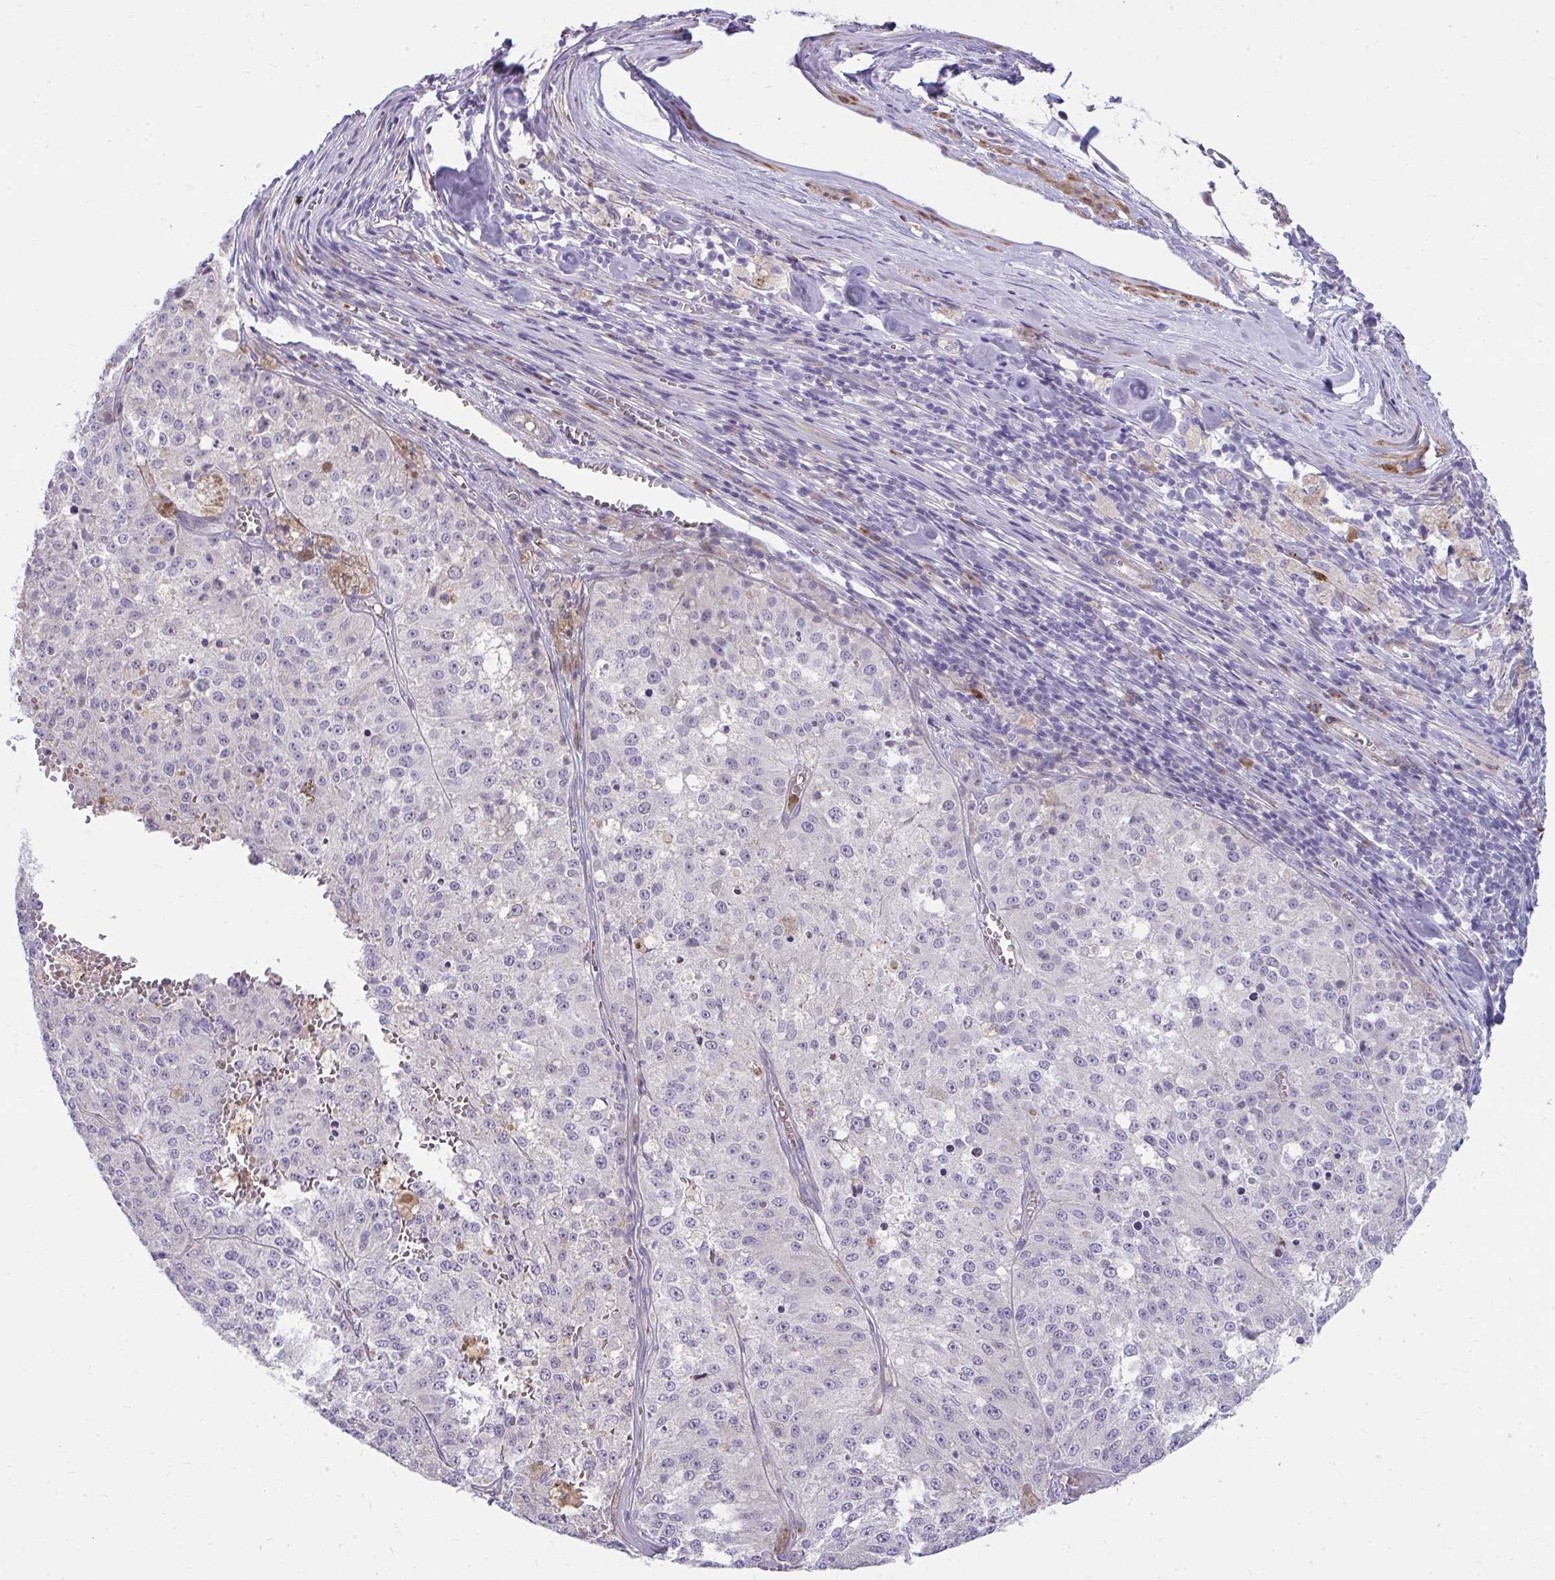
{"staining": {"intensity": "negative", "quantity": "none", "location": "none"}, "tissue": "melanoma", "cell_type": "Tumor cells", "image_type": "cancer", "snomed": [{"axis": "morphology", "description": "Malignant melanoma, Metastatic site"}, {"axis": "topography", "description": "Lymph node"}], "caption": "A high-resolution photomicrograph shows immunohistochemistry (IHC) staining of malignant melanoma (metastatic site), which reveals no significant positivity in tumor cells.", "gene": "PIGZ", "patient": {"sex": "female", "age": 64}}